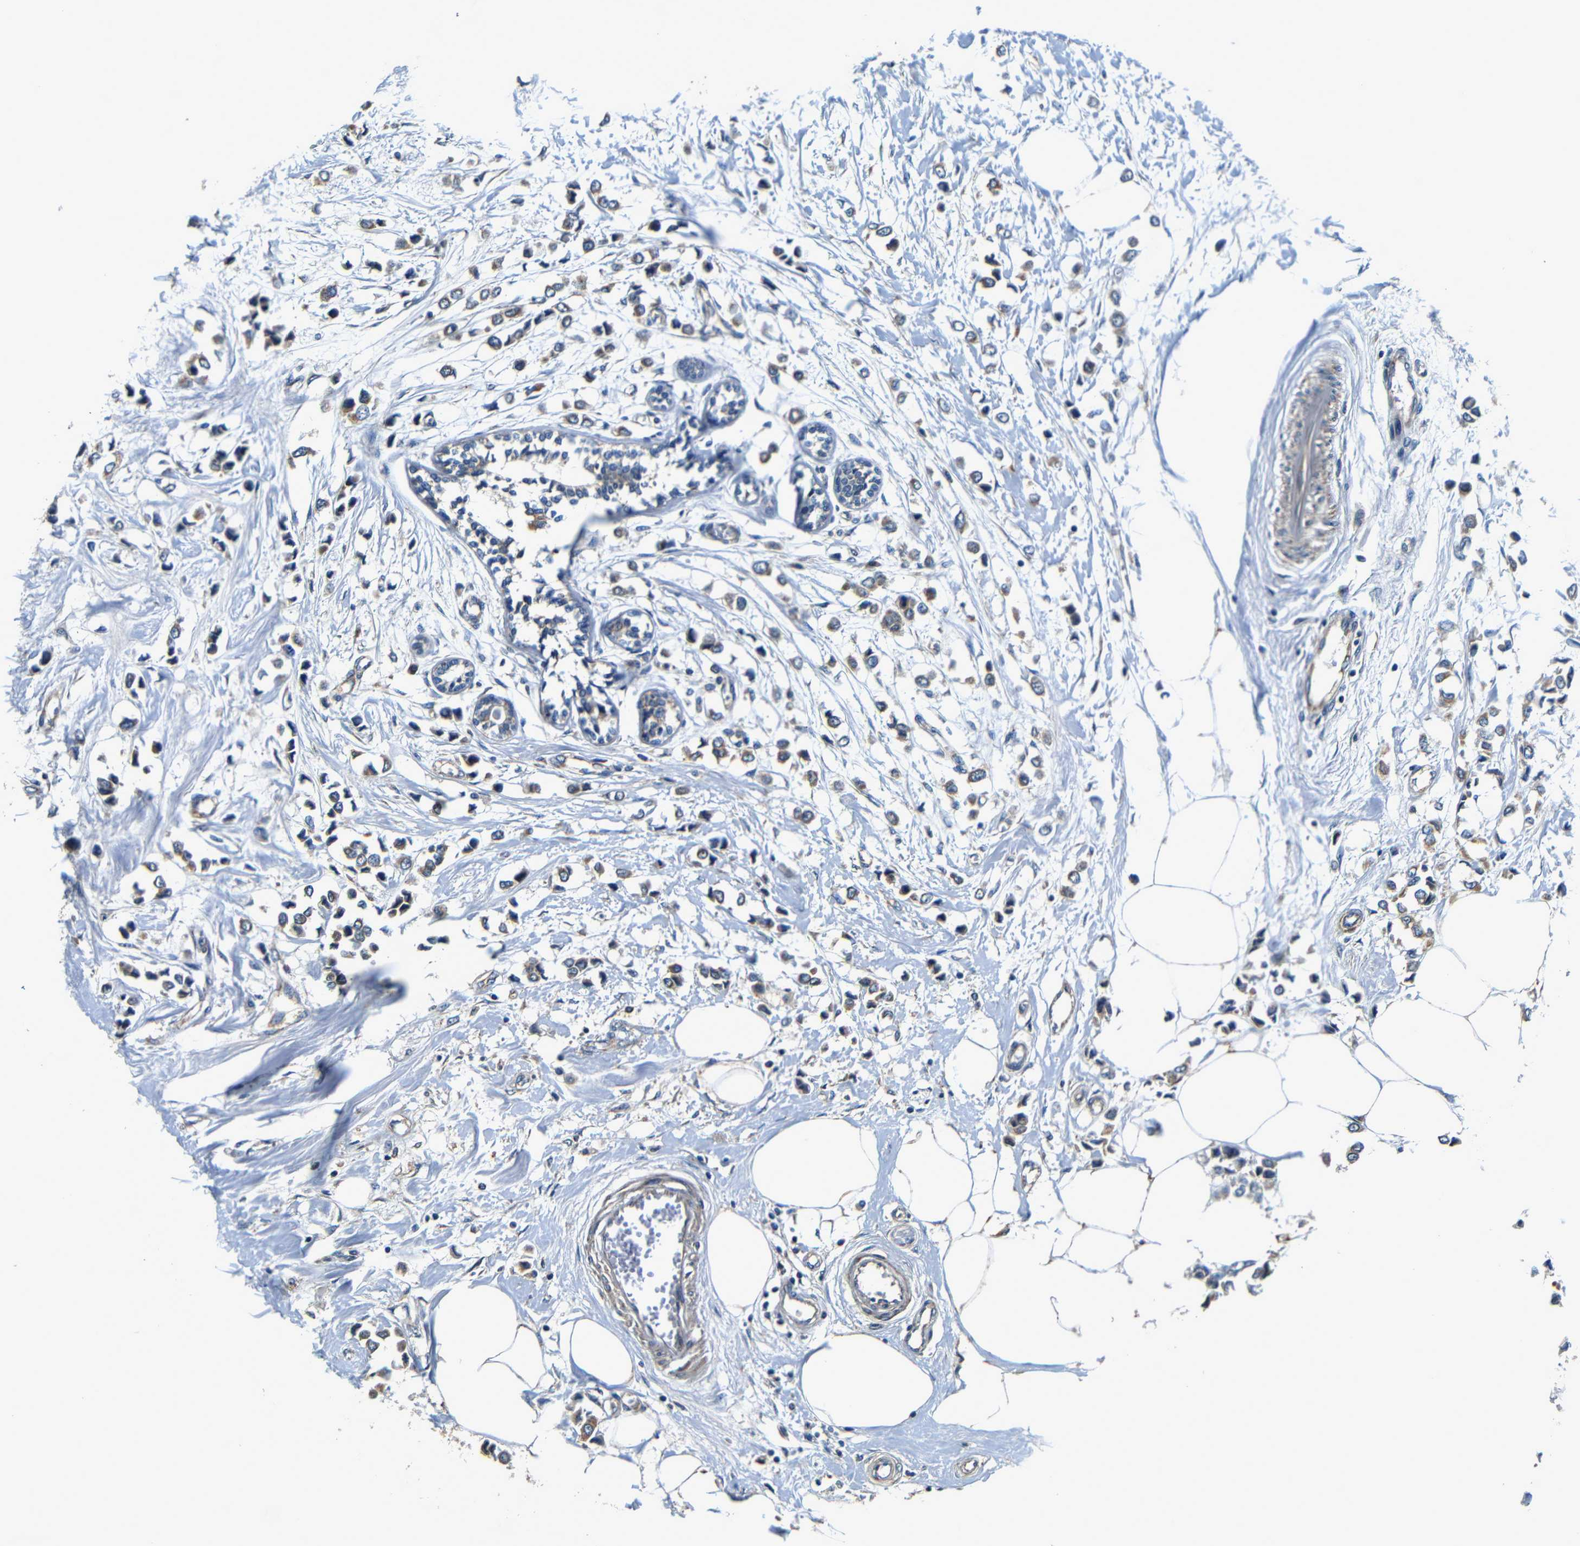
{"staining": {"intensity": "weak", "quantity": ">75%", "location": "cytoplasmic/membranous"}, "tissue": "breast cancer", "cell_type": "Tumor cells", "image_type": "cancer", "snomed": [{"axis": "morphology", "description": "Lobular carcinoma"}, {"axis": "topography", "description": "Breast"}], "caption": "Brown immunohistochemical staining in lobular carcinoma (breast) shows weak cytoplasmic/membranous expression in about >75% of tumor cells.", "gene": "MTX1", "patient": {"sex": "female", "age": 51}}